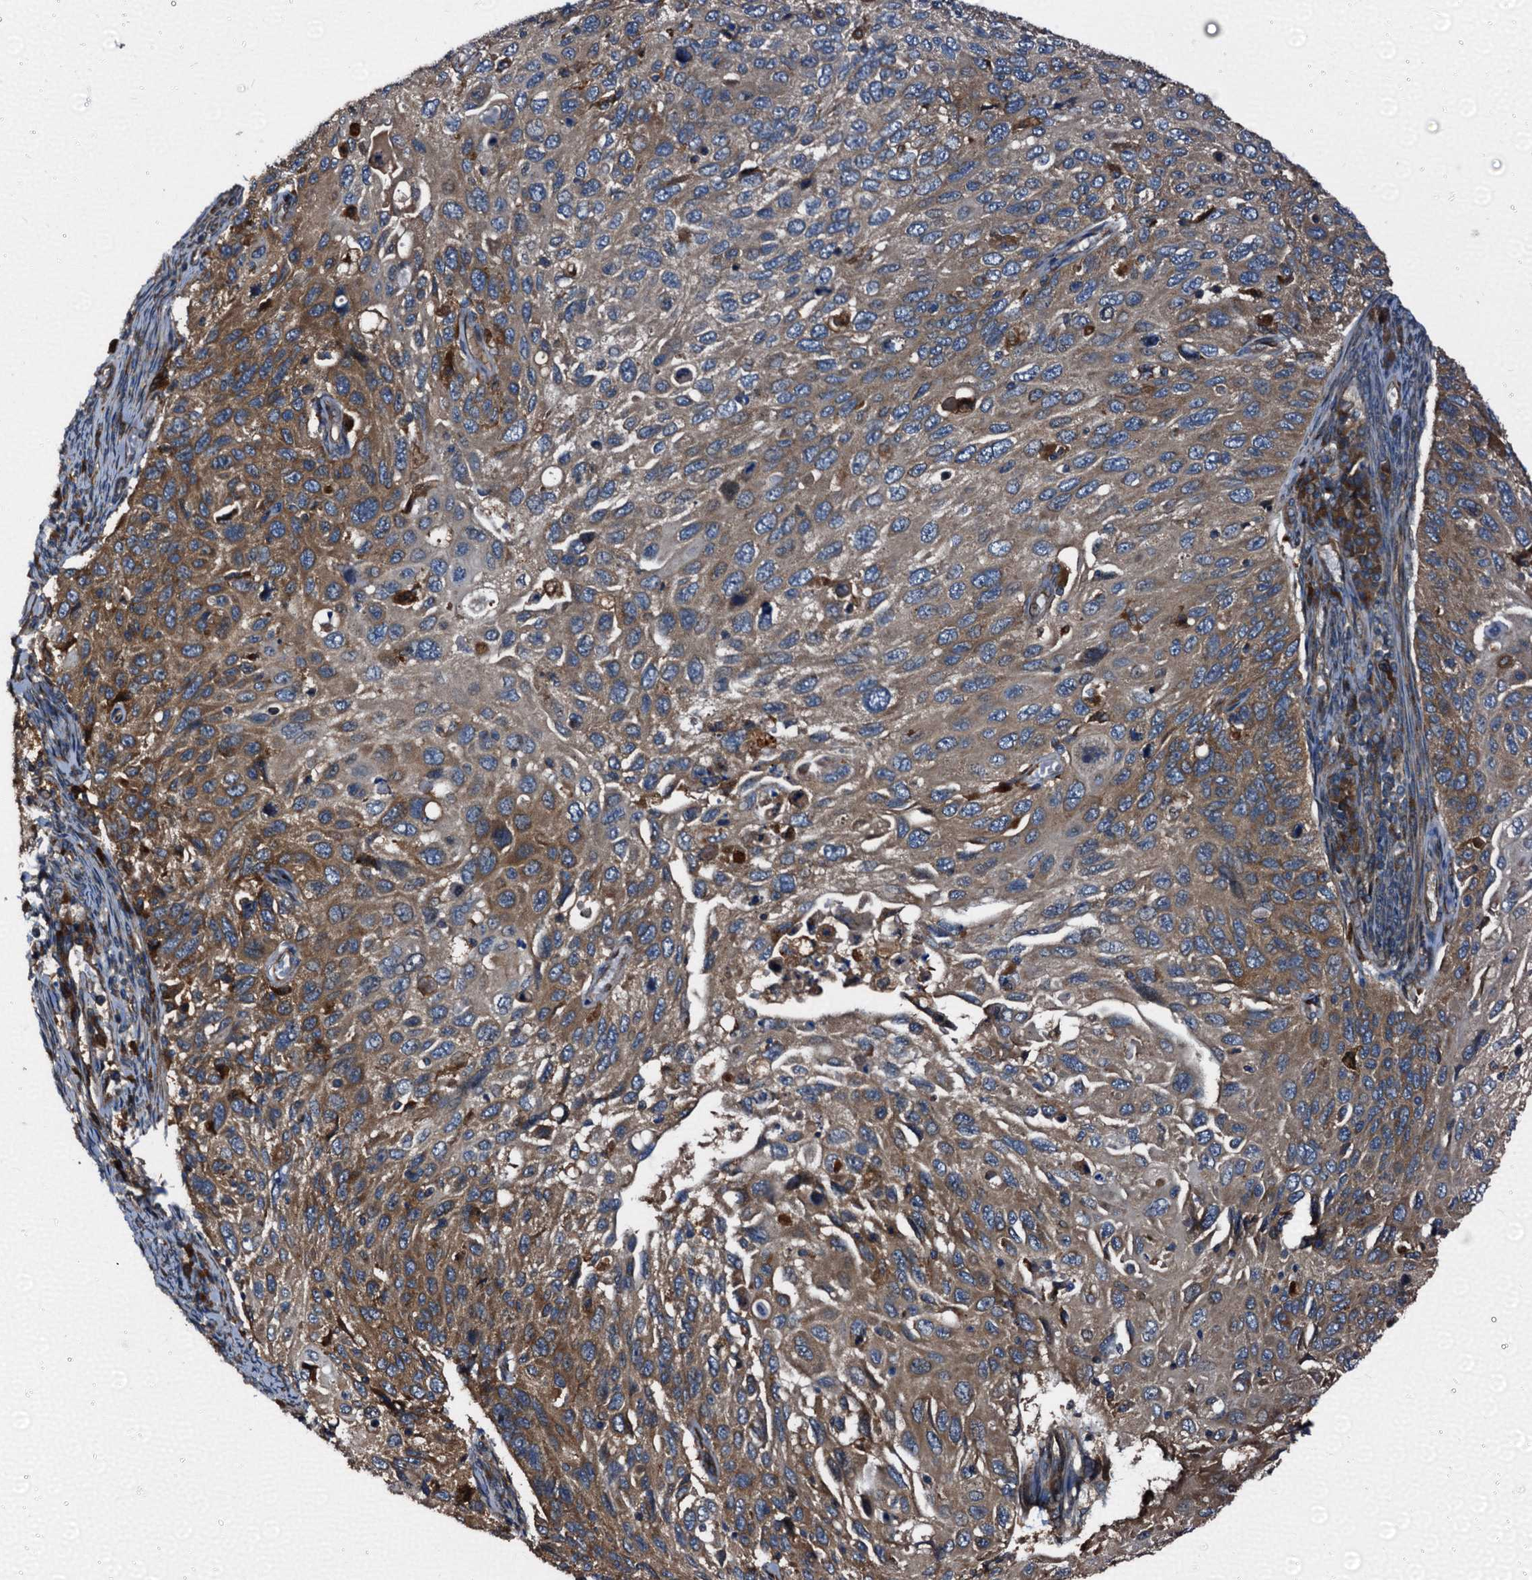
{"staining": {"intensity": "moderate", "quantity": ">75%", "location": "cytoplasmic/membranous"}, "tissue": "cervical cancer", "cell_type": "Tumor cells", "image_type": "cancer", "snomed": [{"axis": "morphology", "description": "Squamous cell carcinoma, NOS"}, {"axis": "topography", "description": "Cervix"}], "caption": "Immunohistochemical staining of cervical squamous cell carcinoma reveals medium levels of moderate cytoplasmic/membranous protein staining in approximately >75% of tumor cells. The staining was performed using DAB (3,3'-diaminobenzidine) to visualize the protein expression in brown, while the nuclei were stained in blue with hematoxylin (Magnification: 20x).", "gene": "PEX5", "patient": {"sex": "female", "age": 70}}